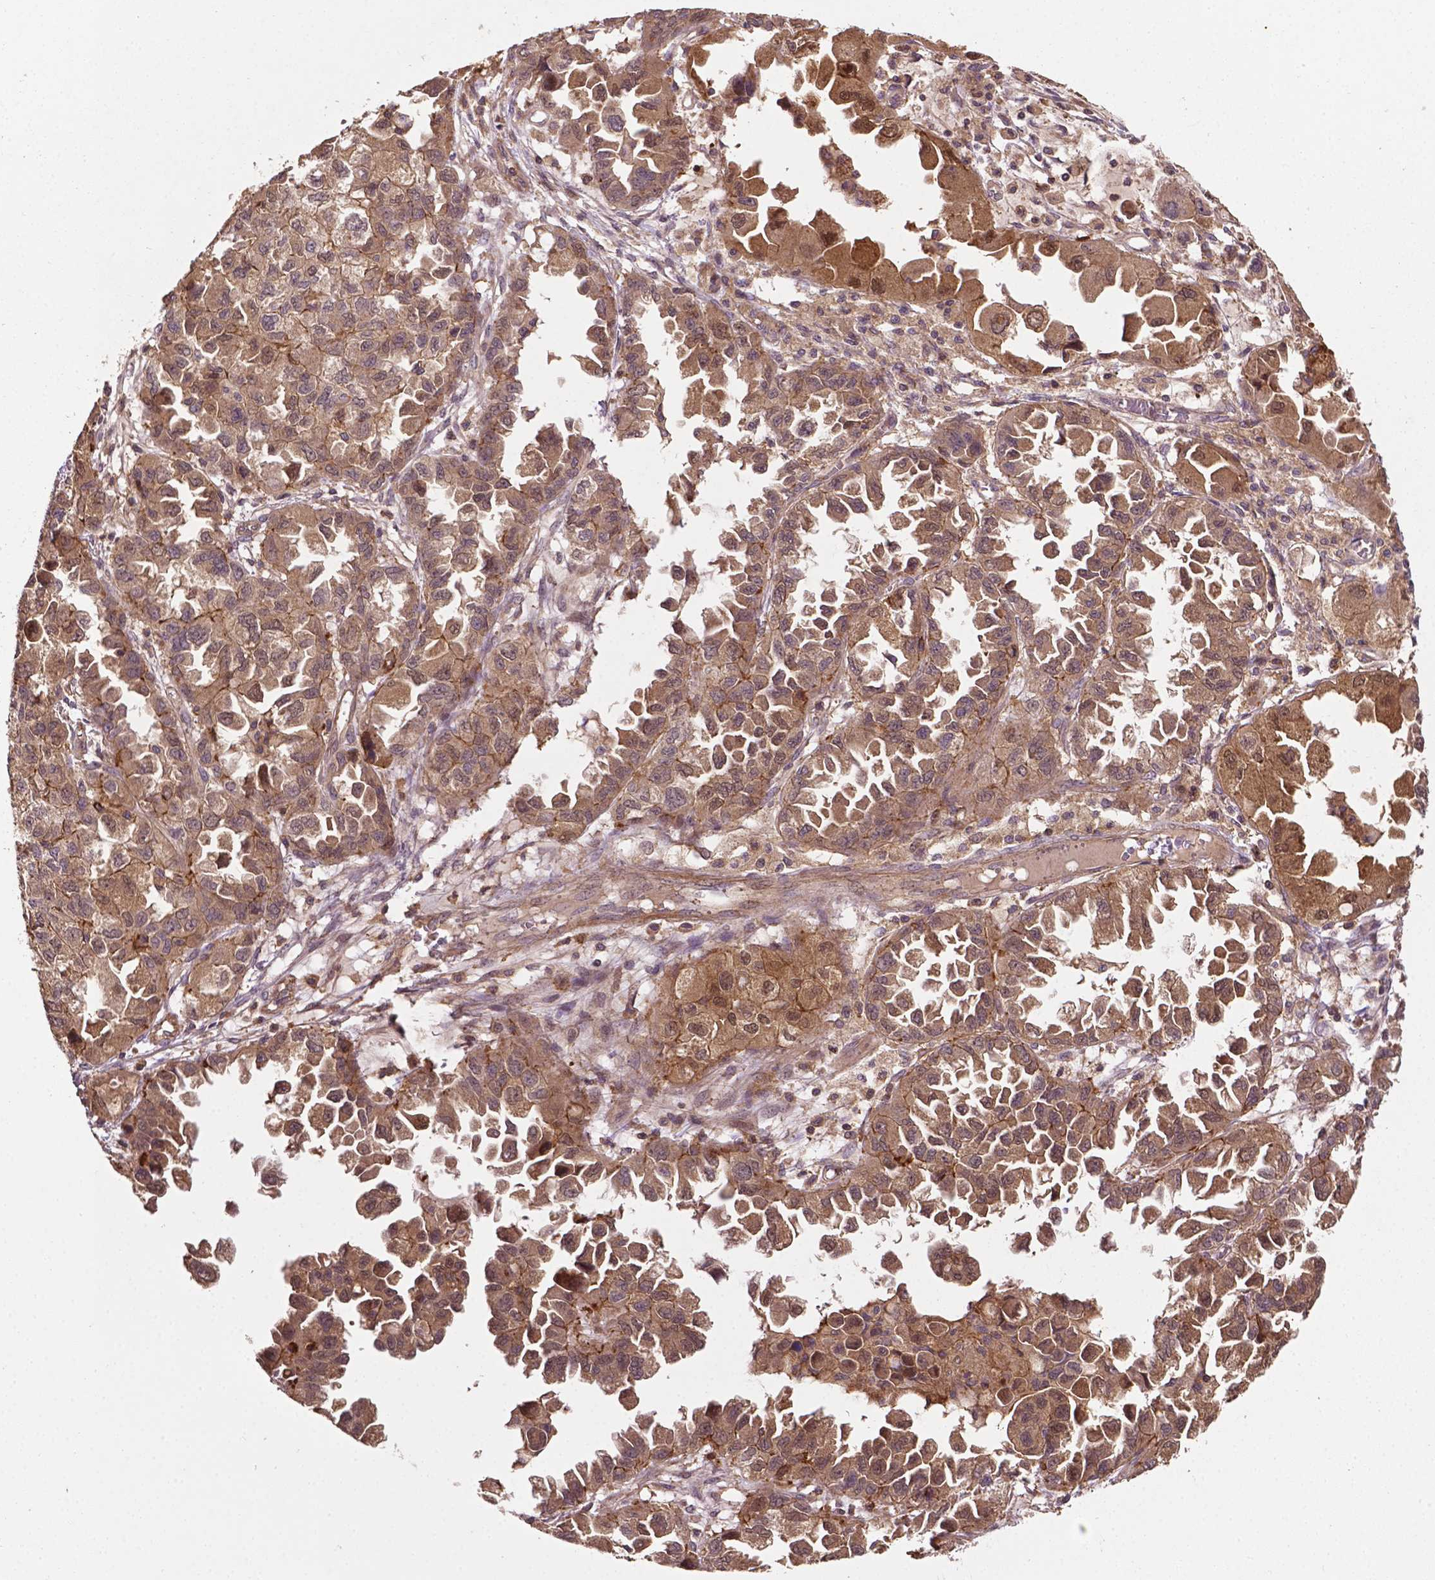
{"staining": {"intensity": "moderate", "quantity": ">75%", "location": "cytoplasmic/membranous"}, "tissue": "ovarian cancer", "cell_type": "Tumor cells", "image_type": "cancer", "snomed": [{"axis": "morphology", "description": "Cystadenocarcinoma, serous, NOS"}, {"axis": "topography", "description": "Ovary"}], "caption": "An immunohistochemistry (IHC) photomicrograph of neoplastic tissue is shown. Protein staining in brown shows moderate cytoplasmic/membranous positivity in serous cystadenocarcinoma (ovarian) within tumor cells.", "gene": "ZMYND19", "patient": {"sex": "female", "age": 84}}